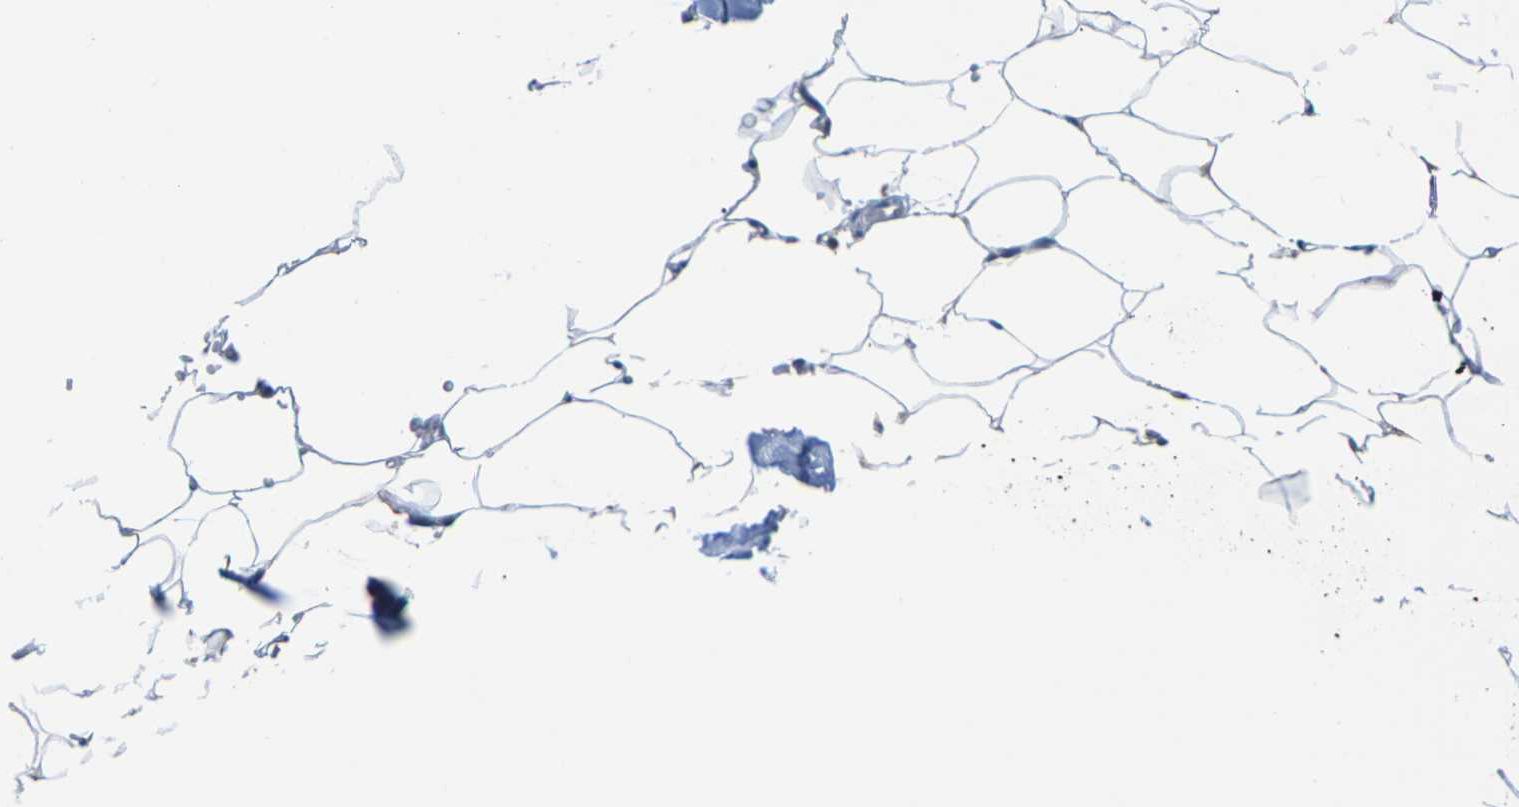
{"staining": {"intensity": "negative", "quantity": "none", "location": "none"}, "tissue": "adipose tissue", "cell_type": "Adipocytes", "image_type": "normal", "snomed": [{"axis": "morphology", "description": "Normal tissue, NOS"}, {"axis": "topography", "description": "Breast"}, {"axis": "topography", "description": "Adipose tissue"}], "caption": "Immunohistochemistry image of unremarkable adipose tissue stained for a protein (brown), which displays no positivity in adipocytes. The staining was performed using DAB (3,3'-diaminobenzidine) to visualize the protein expression in brown, while the nuclei were stained in blue with hematoxylin (Magnification: 20x).", "gene": "PDZK1IP1", "patient": {"sex": "female", "age": 25}}